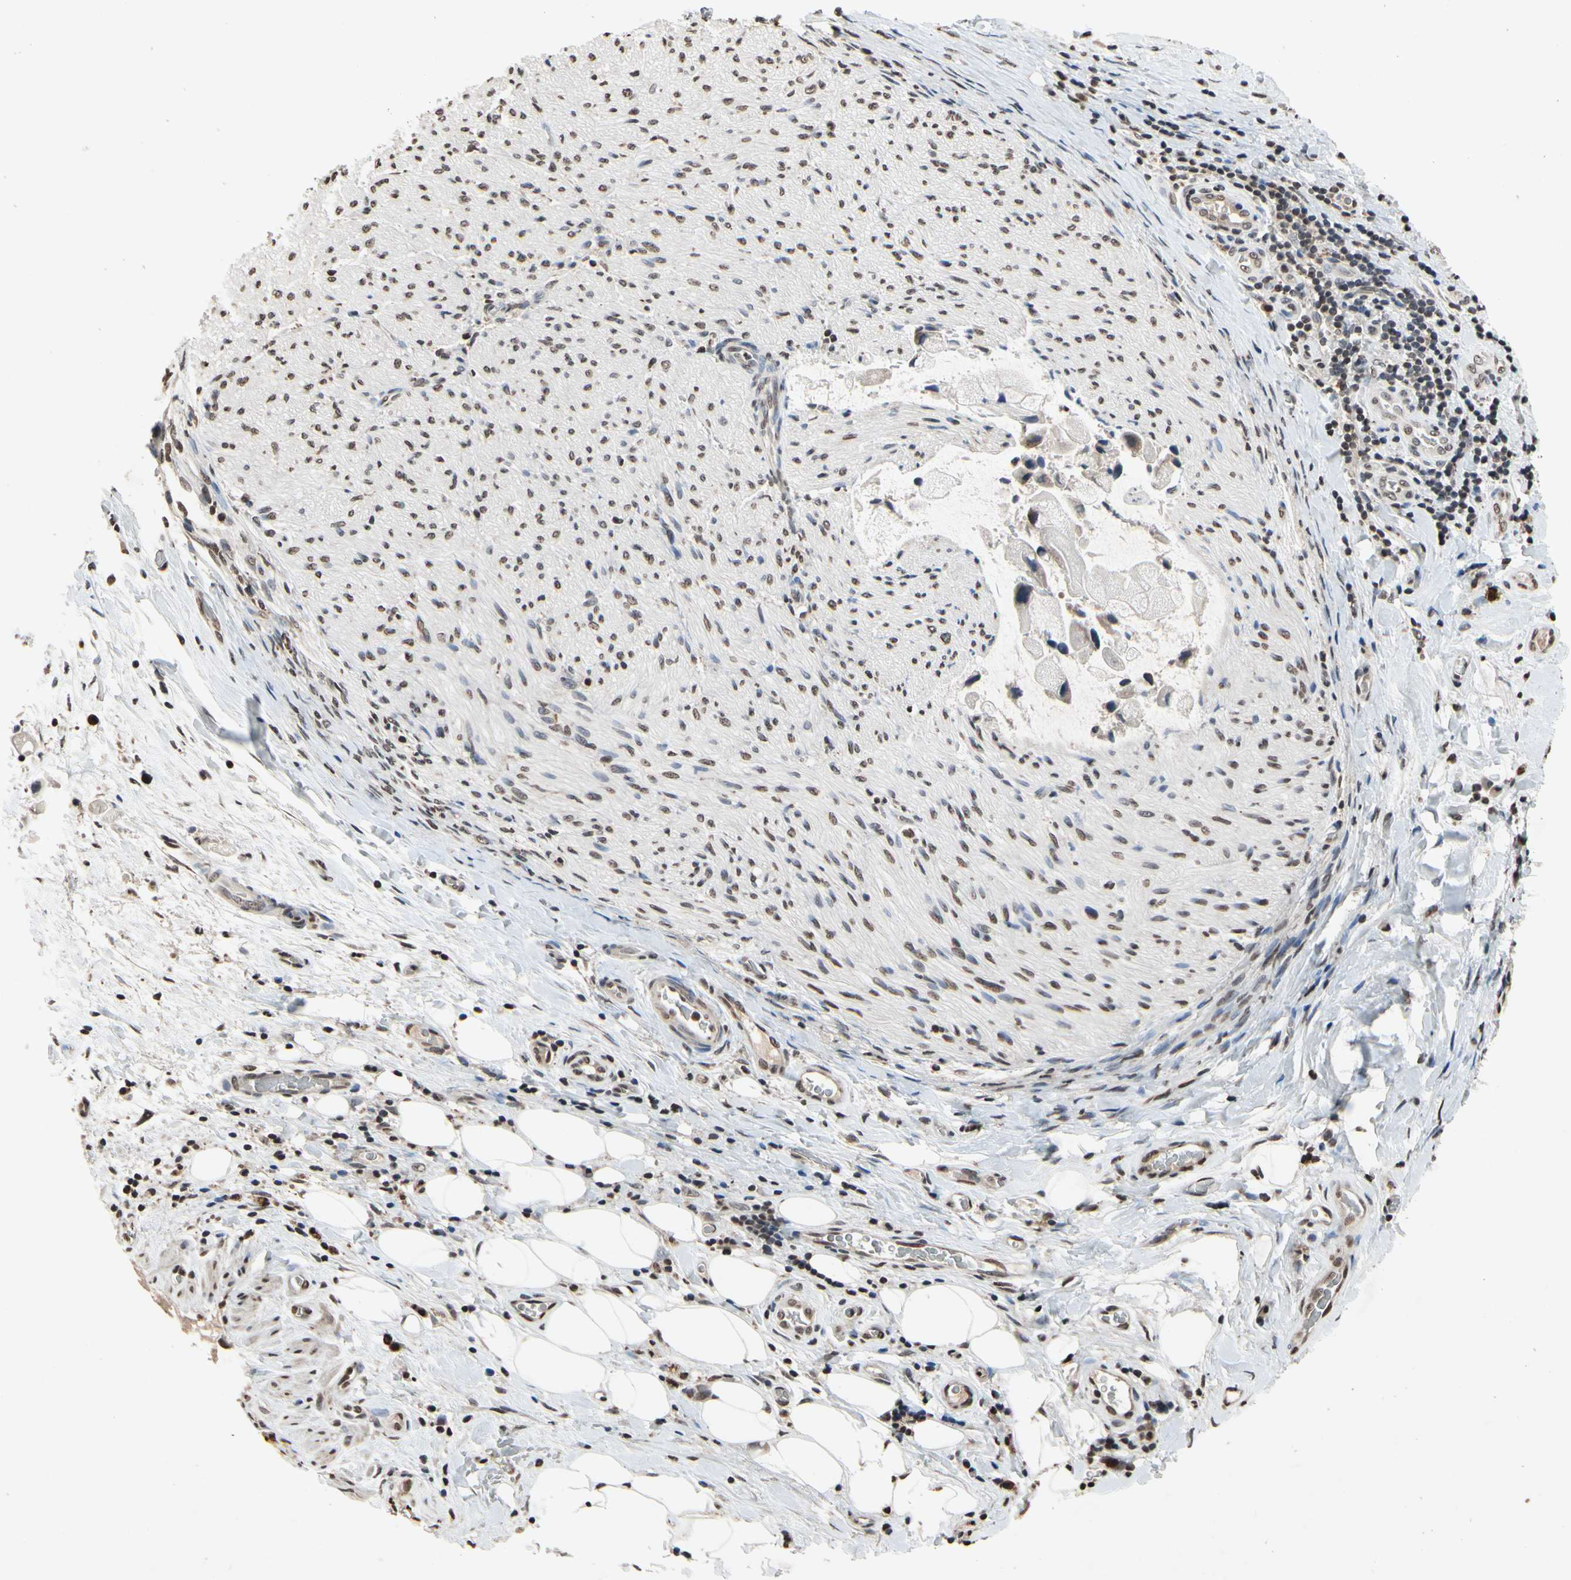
{"staining": {"intensity": "moderate", "quantity": "25%-75%", "location": "nuclear"}, "tissue": "liver cancer", "cell_type": "Tumor cells", "image_type": "cancer", "snomed": [{"axis": "morphology", "description": "Normal tissue, NOS"}, {"axis": "morphology", "description": "Cholangiocarcinoma"}, {"axis": "topography", "description": "Liver"}, {"axis": "topography", "description": "Peripheral nerve tissue"}], "caption": "Liver cancer (cholangiocarcinoma) was stained to show a protein in brown. There is medium levels of moderate nuclear expression in about 25%-75% of tumor cells. The protein of interest is stained brown, and the nuclei are stained in blue (DAB IHC with brightfield microscopy, high magnification).", "gene": "HIPK2", "patient": {"sex": "male", "age": 50}}